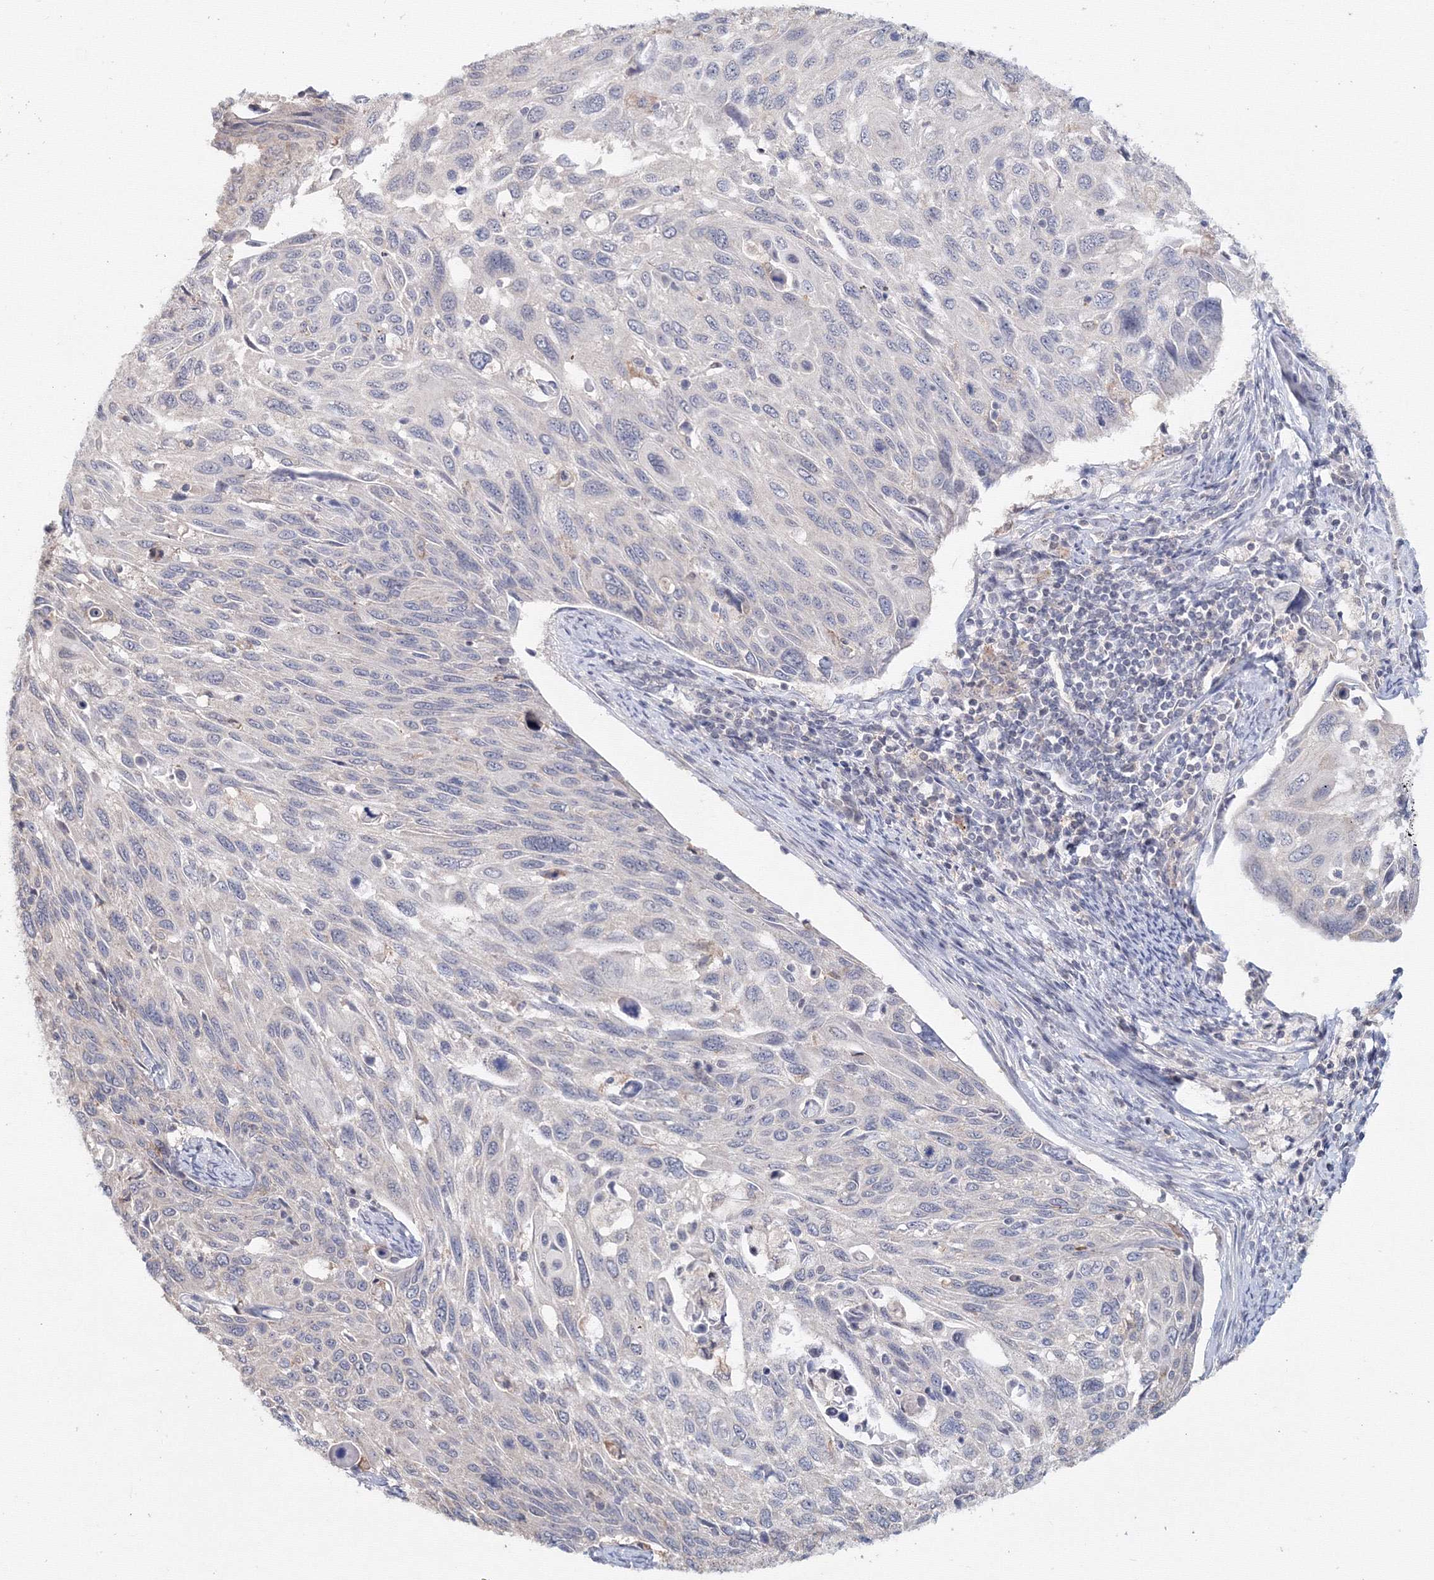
{"staining": {"intensity": "negative", "quantity": "none", "location": "none"}, "tissue": "cervical cancer", "cell_type": "Tumor cells", "image_type": "cancer", "snomed": [{"axis": "morphology", "description": "Squamous cell carcinoma, NOS"}, {"axis": "topography", "description": "Cervix"}], "caption": "IHC image of neoplastic tissue: cervical cancer stained with DAB (3,3'-diaminobenzidine) exhibits no significant protein staining in tumor cells.", "gene": "SLC7A7", "patient": {"sex": "female", "age": 70}}